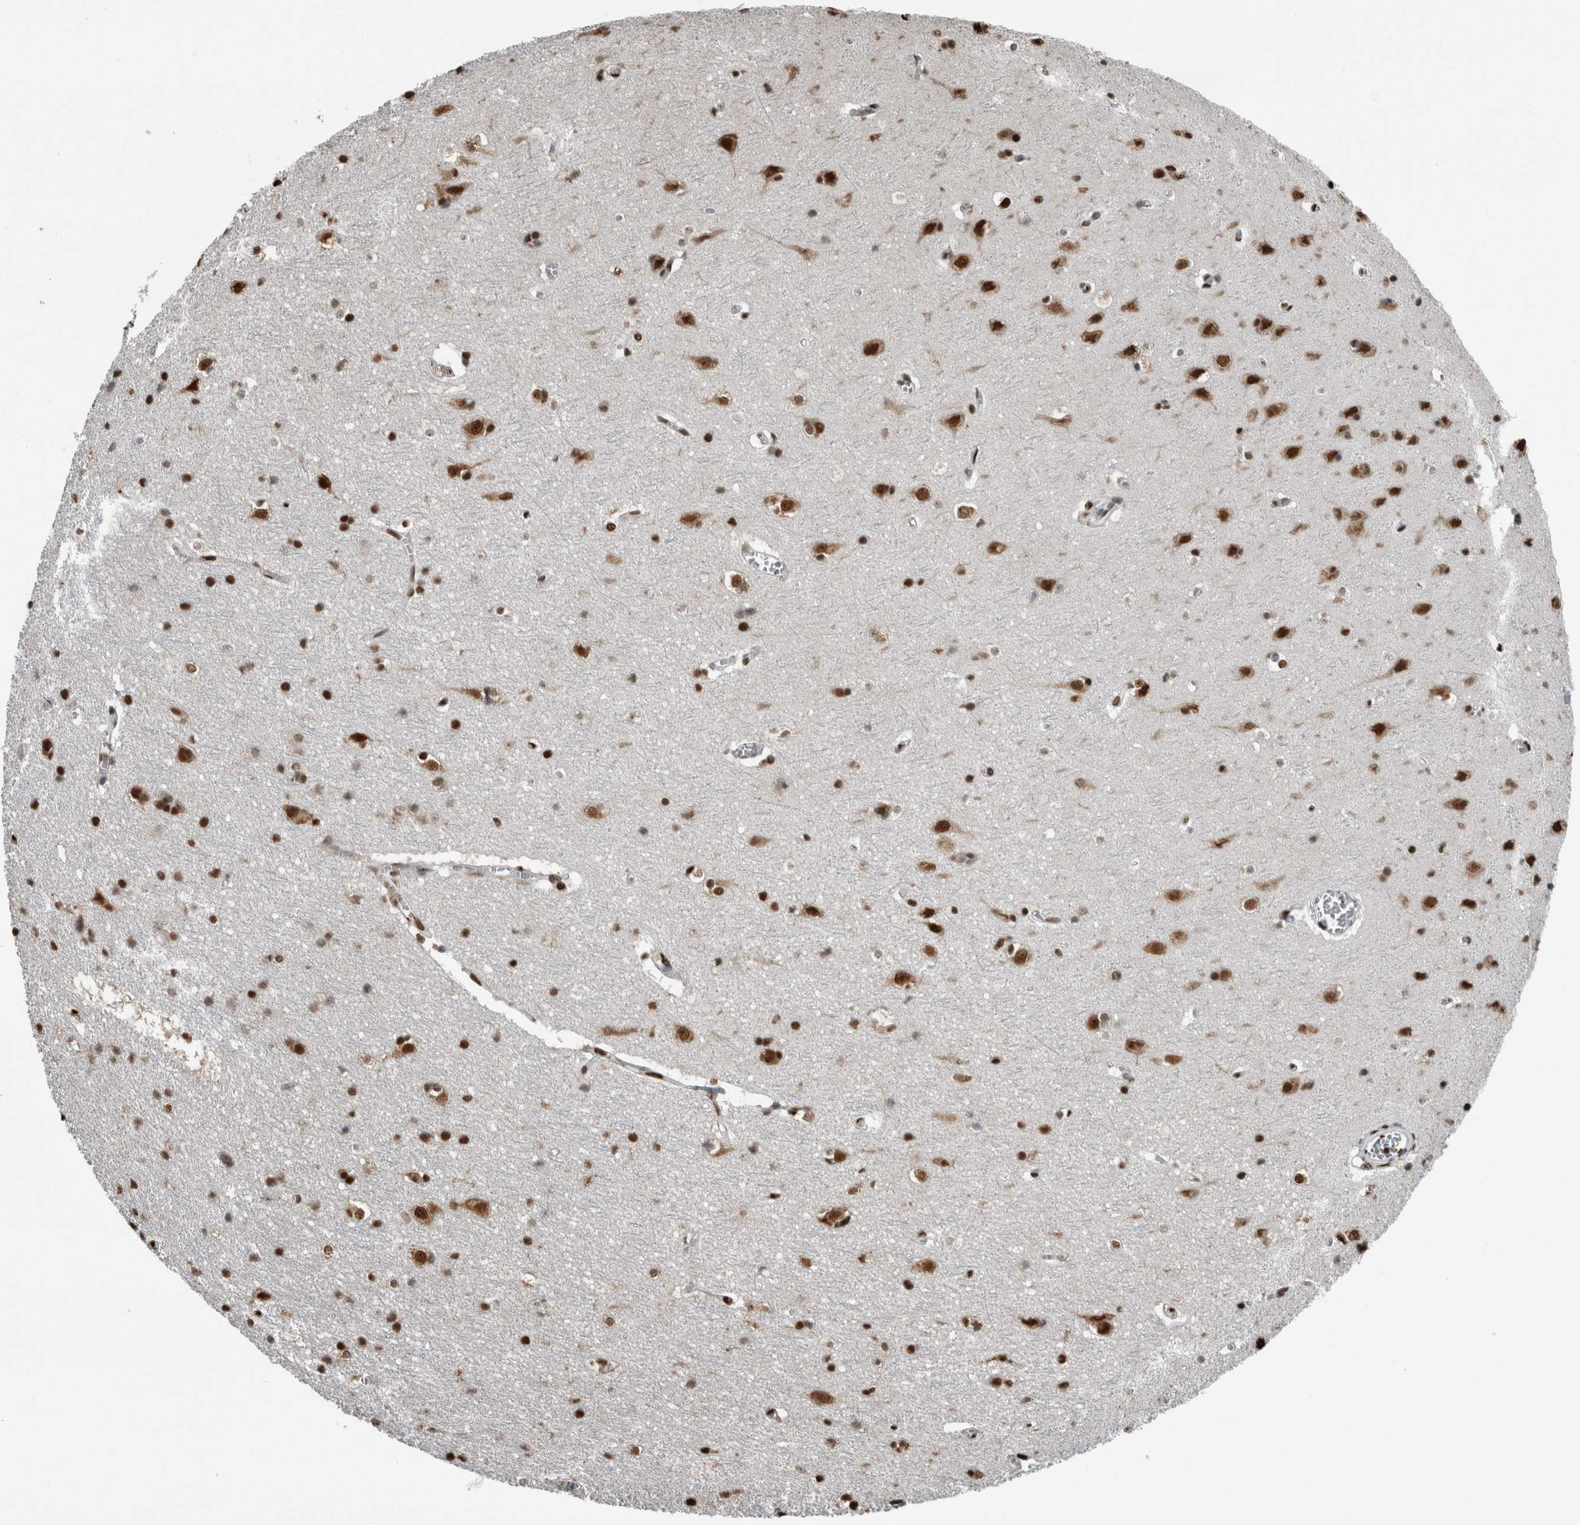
{"staining": {"intensity": "moderate", "quantity": ">75%", "location": "nuclear"}, "tissue": "cerebral cortex", "cell_type": "Endothelial cells", "image_type": "normal", "snomed": [{"axis": "morphology", "description": "Normal tissue, NOS"}, {"axis": "topography", "description": "Cerebral cortex"}], "caption": "IHC (DAB (3,3'-diaminobenzidine)) staining of benign cerebral cortex exhibits moderate nuclear protein expression in approximately >75% of endothelial cells. (Brightfield microscopy of DAB IHC at high magnification).", "gene": "TGS1", "patient": {"sex": "male", "age": 54}}